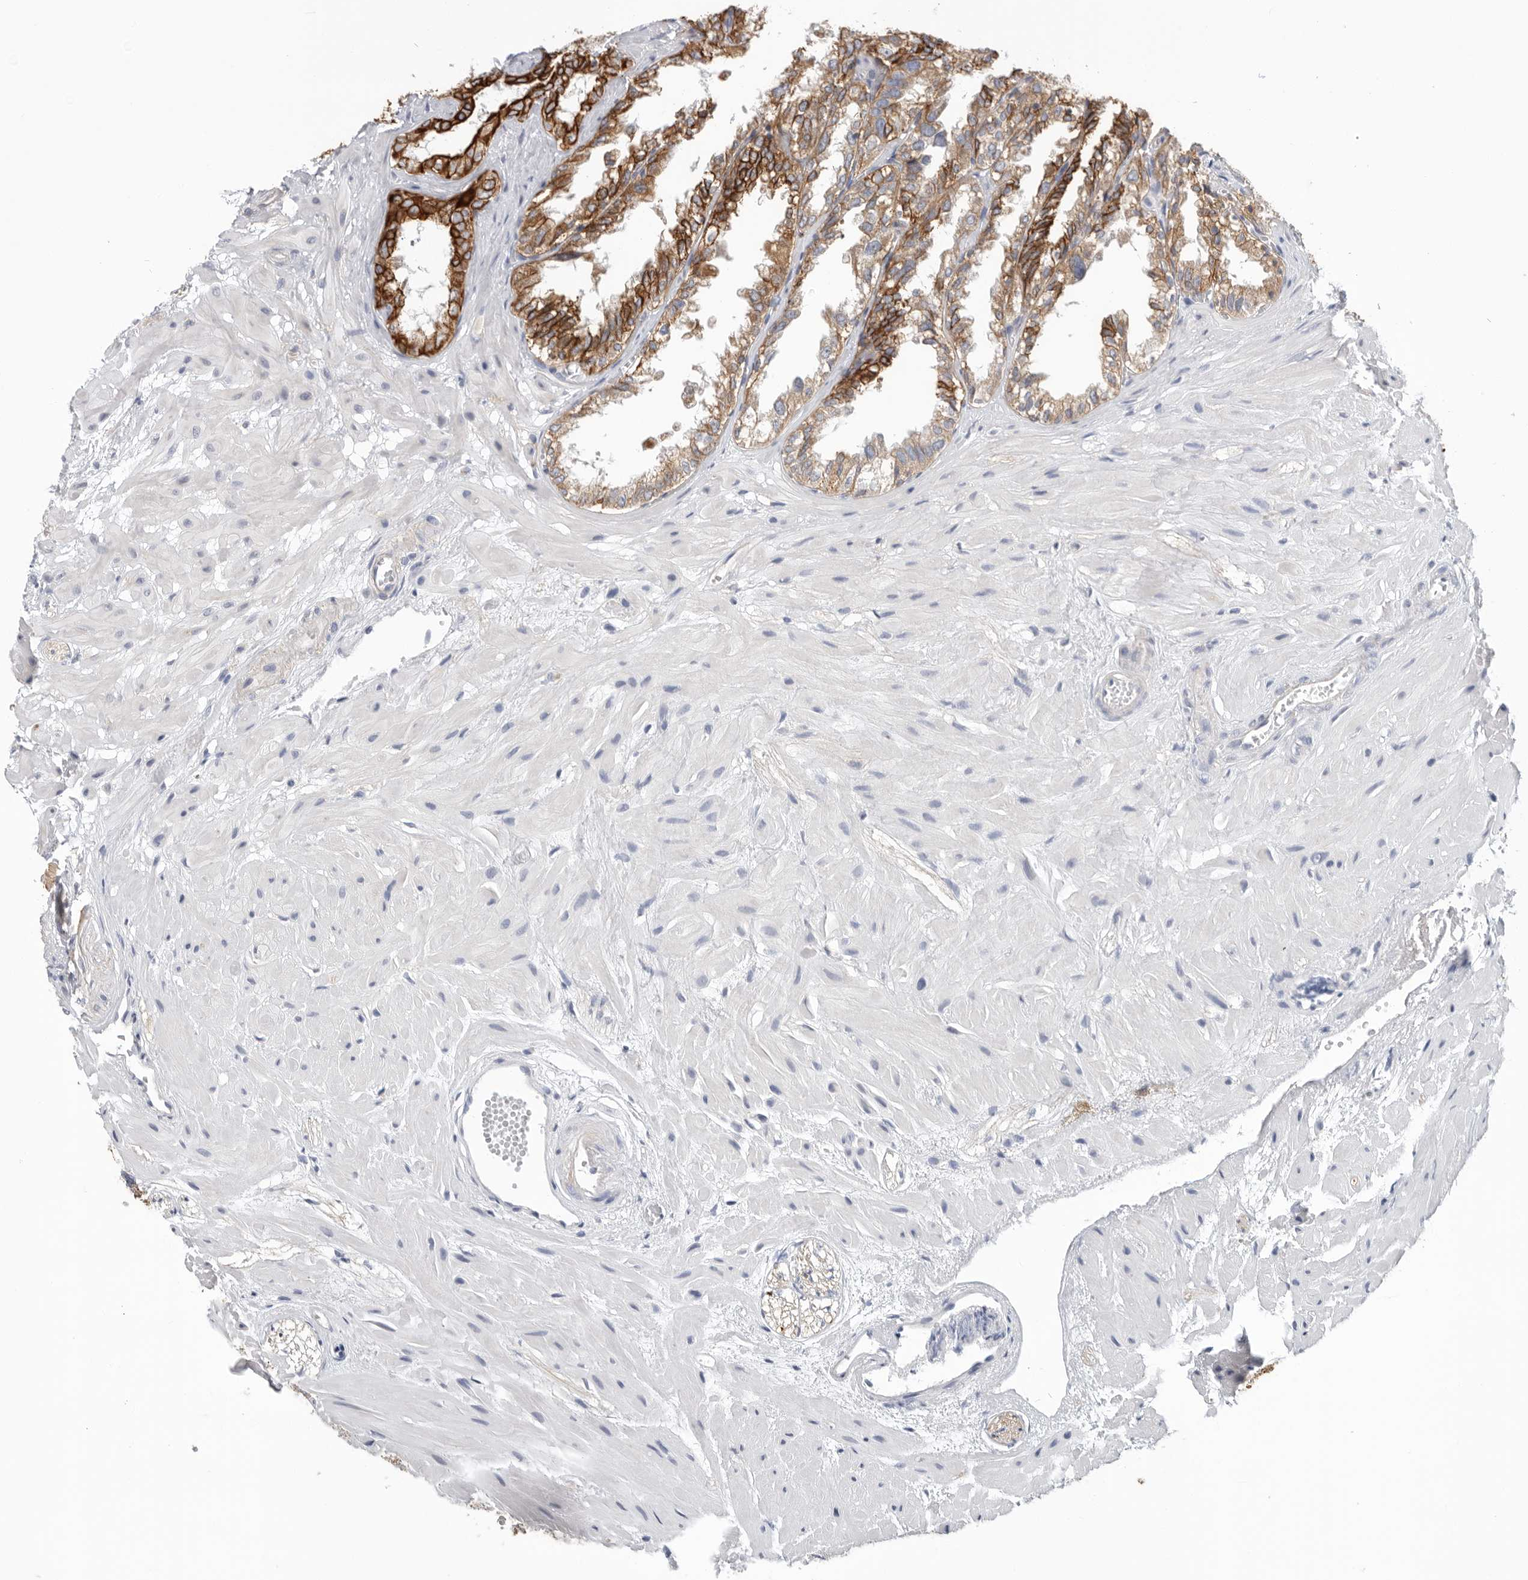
{"staining": {"intensity": "strong", "quantity": ">75%", "location": "cytoplasmic/membranous"}, "tissue": "seminal vesicle", "cell_type": "Glandular cells", "image_type": "normal", "snomed": [{"axis": "morphology", "description": "Normal tissue, NOS"}, {"axis": "topography", "description": "Prostate"}, {"axis": "topography", "description": "Seminal veicle"}], "caption": "Protein staining of normal seminal vesicle exhibits strong cytoplasmic/membranous positivity in about >75% of glandular cells. (brown staining indicates protein expression, while blue staining denotes nuclei).", "gene": "MTFR1L", "patient": {"sex": "male", "age": 51}}